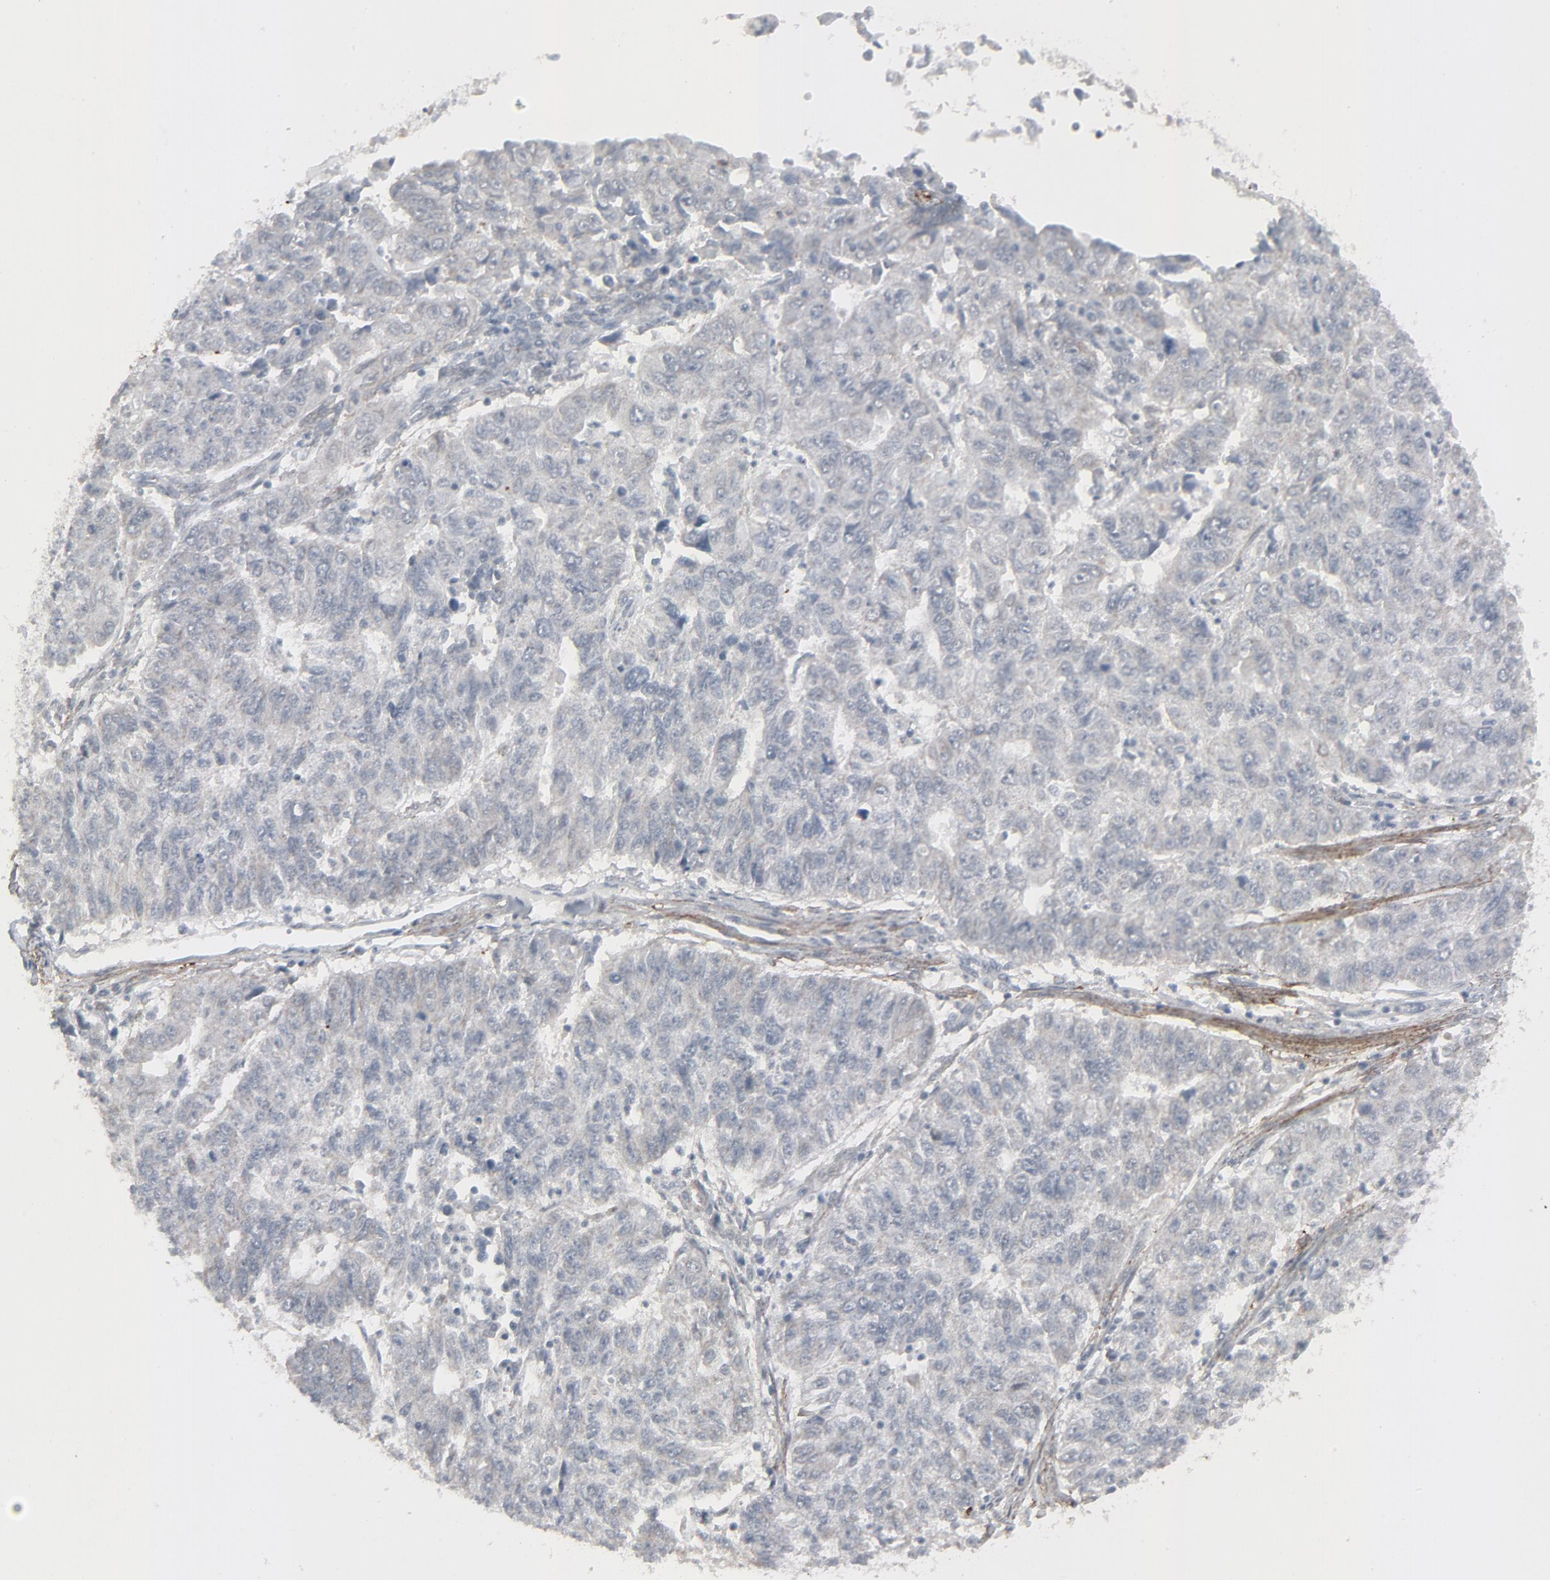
{"staining": {"intensity": "negative", "quantity": "none", "location": "none"}, "tissue": "endometrial cancer", "cell_type": "Tumor cells", "image_type": "cancer", "snomed": [{"axis": "morphology", "description": "Adenocarcinoma, NOS"}, {"axis": "topography", "description": "Endometrium"}], "caption": "The immunohistochemistry image has no significant positivity in tumor cells of endometrial cancer (adenocarcinoma) tissue. The staining is performed using DAB brown chromogen with nuclei counter-stained in using hematoxylin.", "gene": "NEUROD1", "patient": {"sex": "female", "age": 42}}